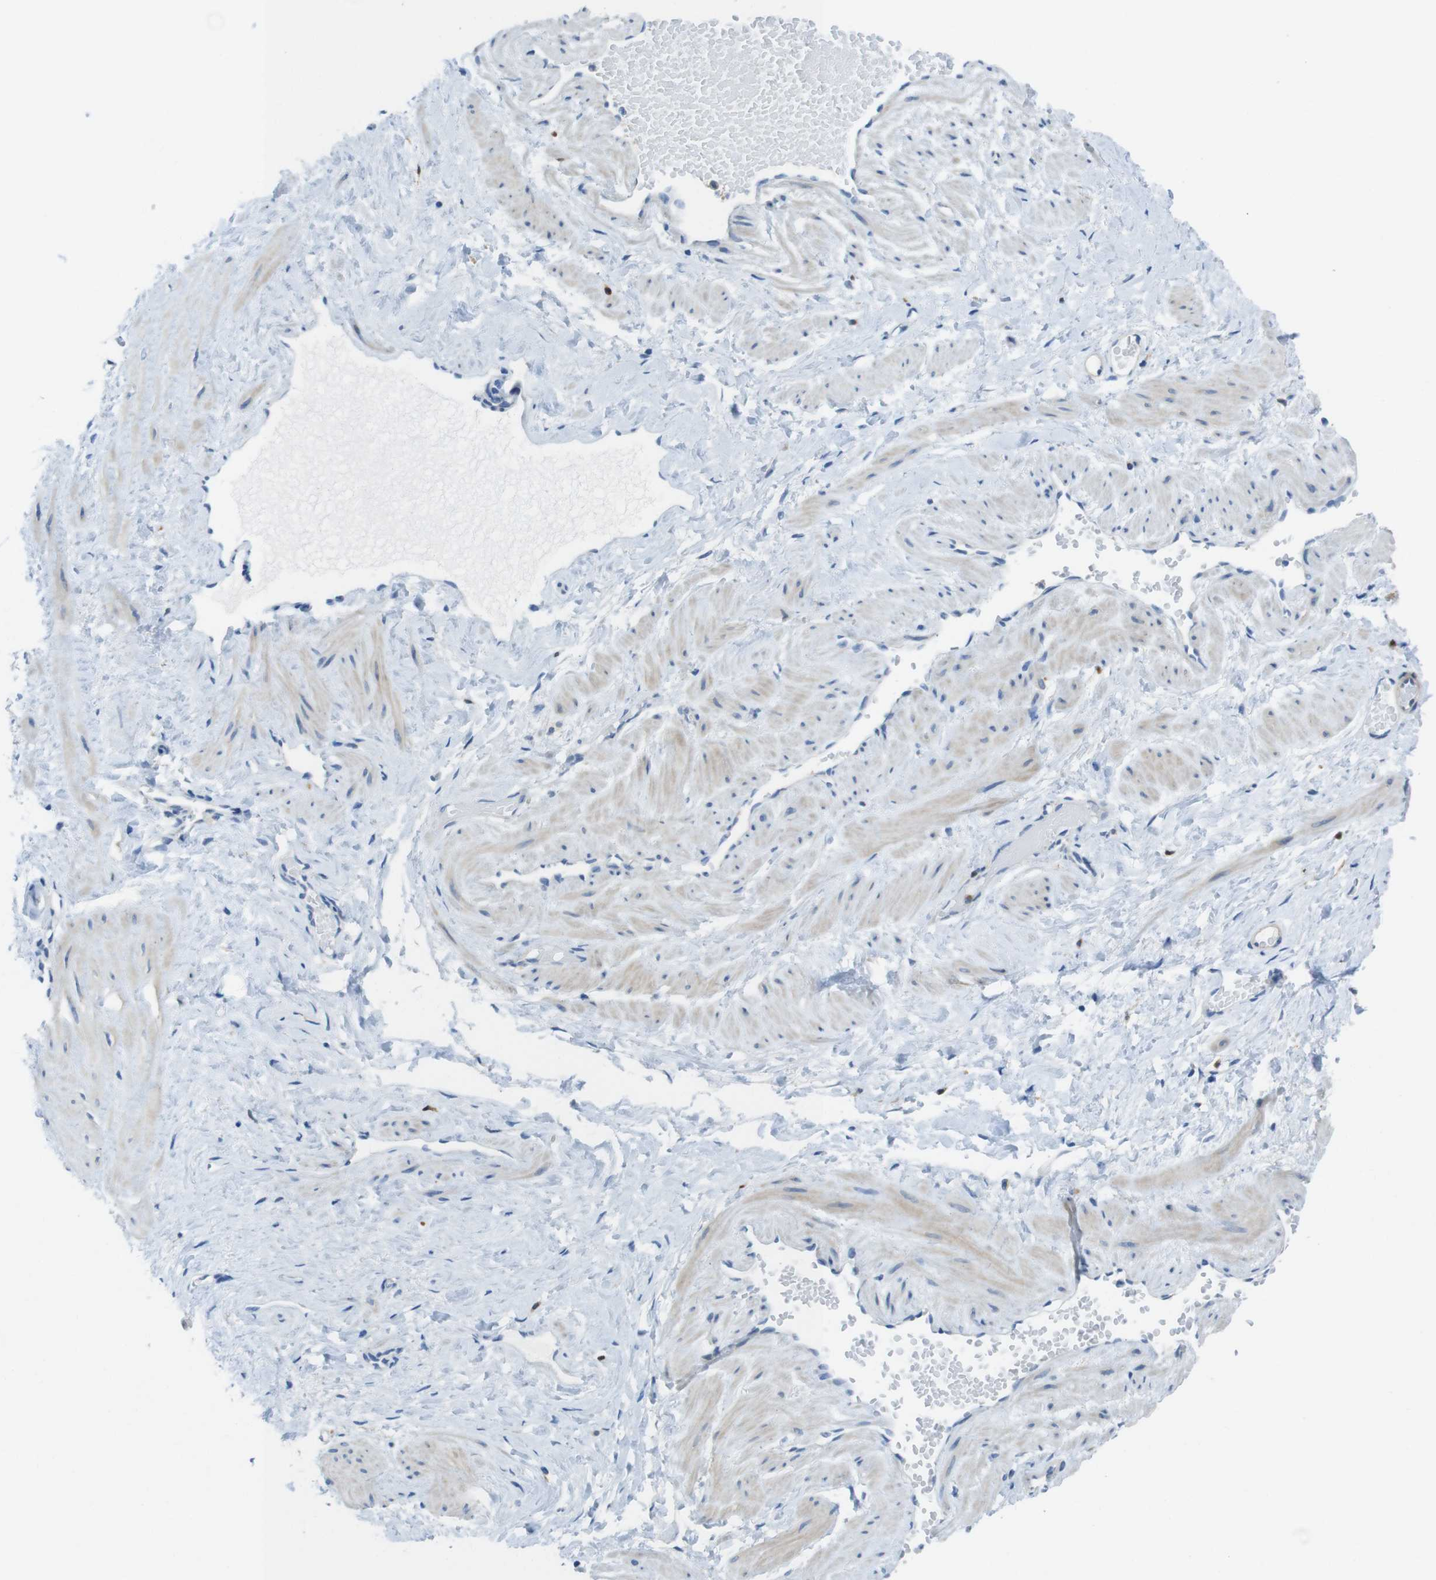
{"staining": {"intensity": "negative", "quantity": "none", "location": "none"}, "tissue": "adipose tissue", "cell_type": "Adipocytes", "image_type": "normal", "snomed": [{"axis": "morphology", "description": "Normal tissue, NOS"}, {"axis": "topography", "description": "Soft tissue"}, {"axis": "topography", "description": "Vascular tissue"}], "caption": "The image exhibits no staining of adipocytes in benign adipose tissue. (Stains: DAB (3,3'-diaminobenzidine) immunohistochemistry with hematoxylin counter stain, Microscopy: brightfield microscopy at high magnification).", "gene": "CLMN", "patient": {"sex": "female", "age": 35}}